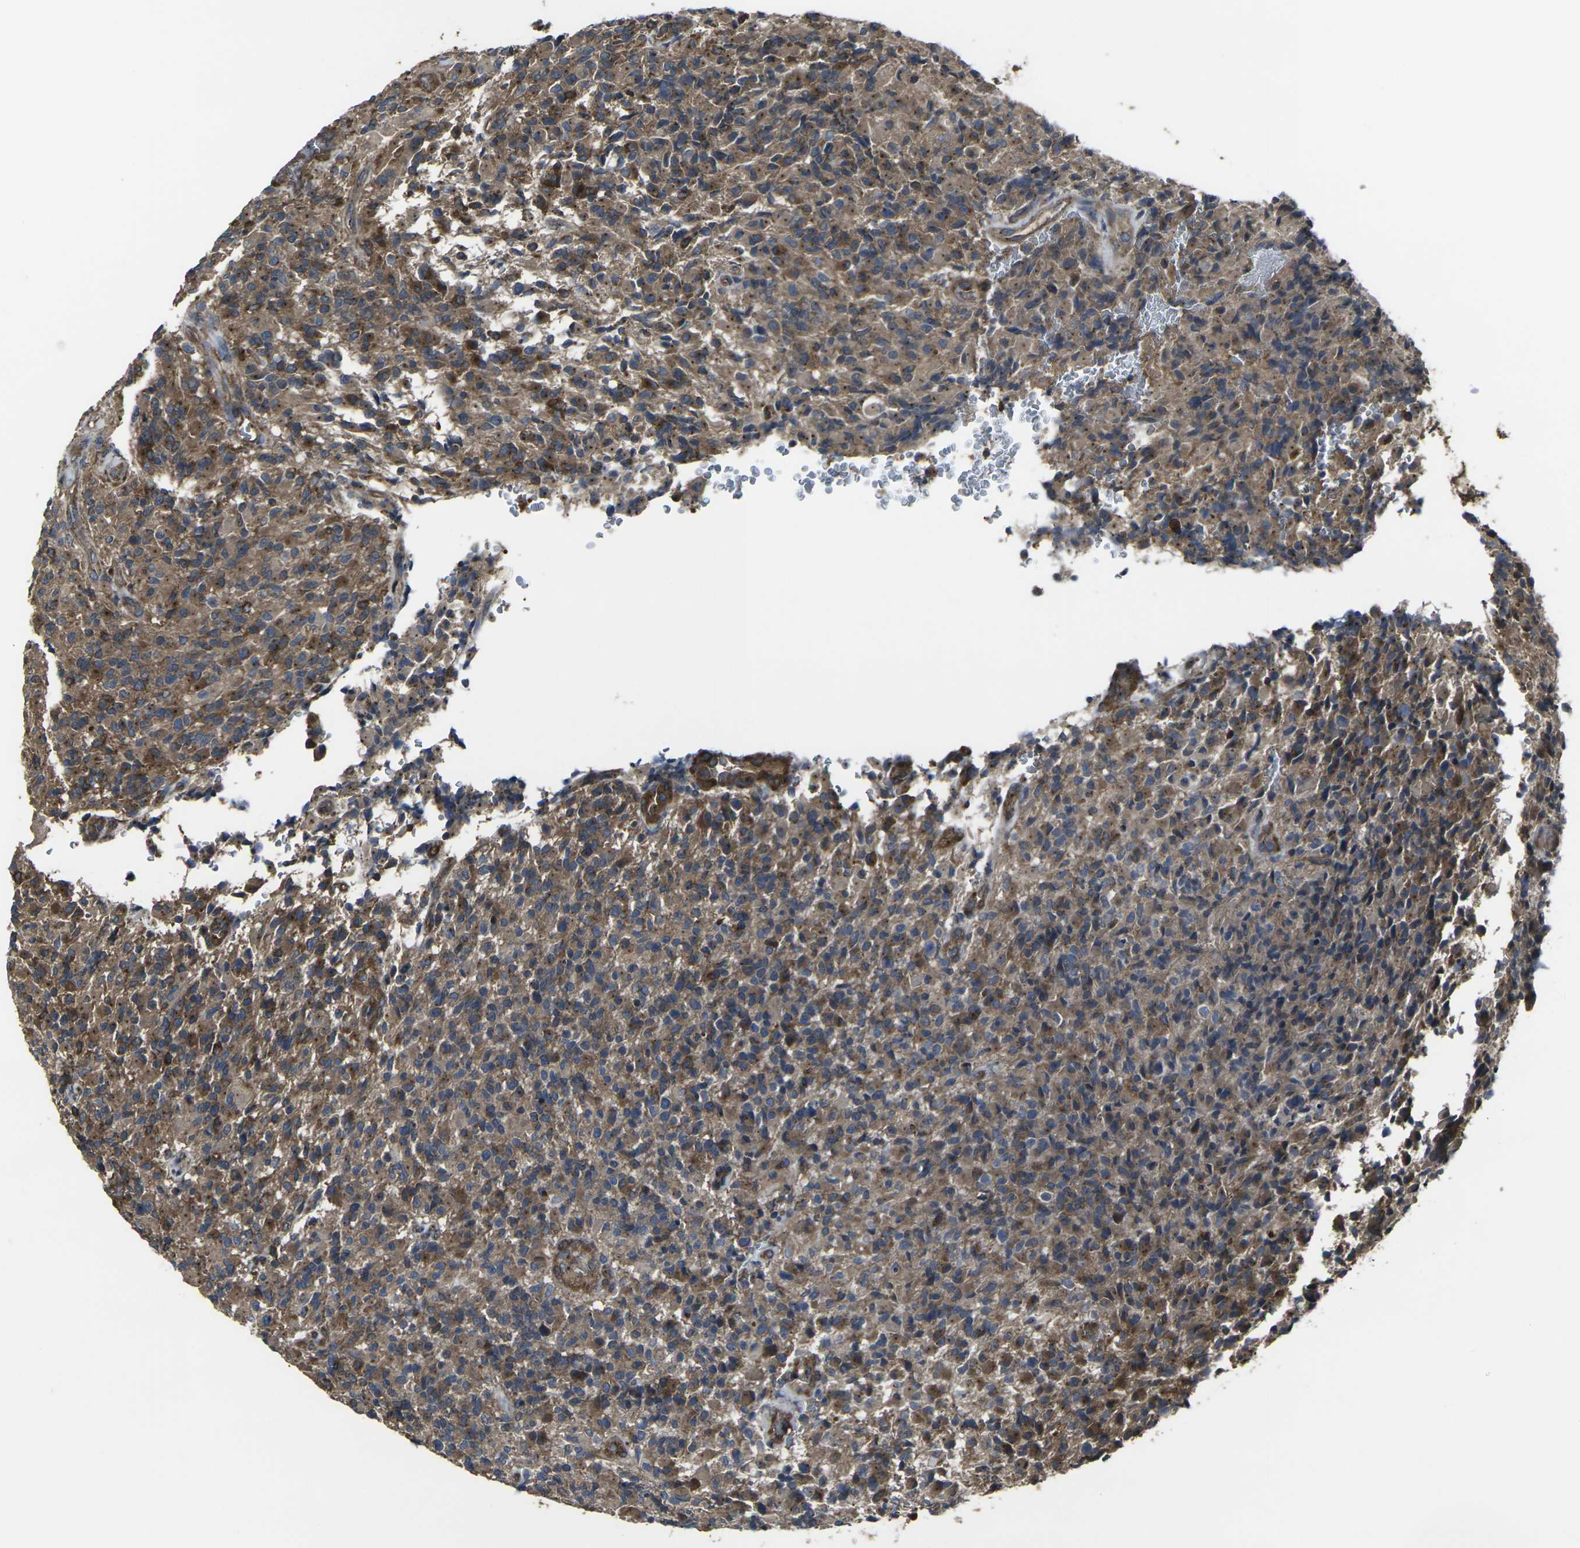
{"staining": {"intensity": "weak", "quantity": ">75%", "location": "cytoplasmic/membranous"}, "tissue": "glioma", "cell_type": "Tumor cells", "image_type": "cancer", "snomed": [{"axis": "morphology", "description": "Glioma, malignant, High grade"}, {"axis": "topography", "description": "Brain"}], "caption": "Tumor cells exhibit low levels of weak cytoplasmic/membranous positivity in approximately >75% of cells in human malignant high-grade glioma.", "gene": "PRKACB", "patient": {"sex": "male", "age": 71}}